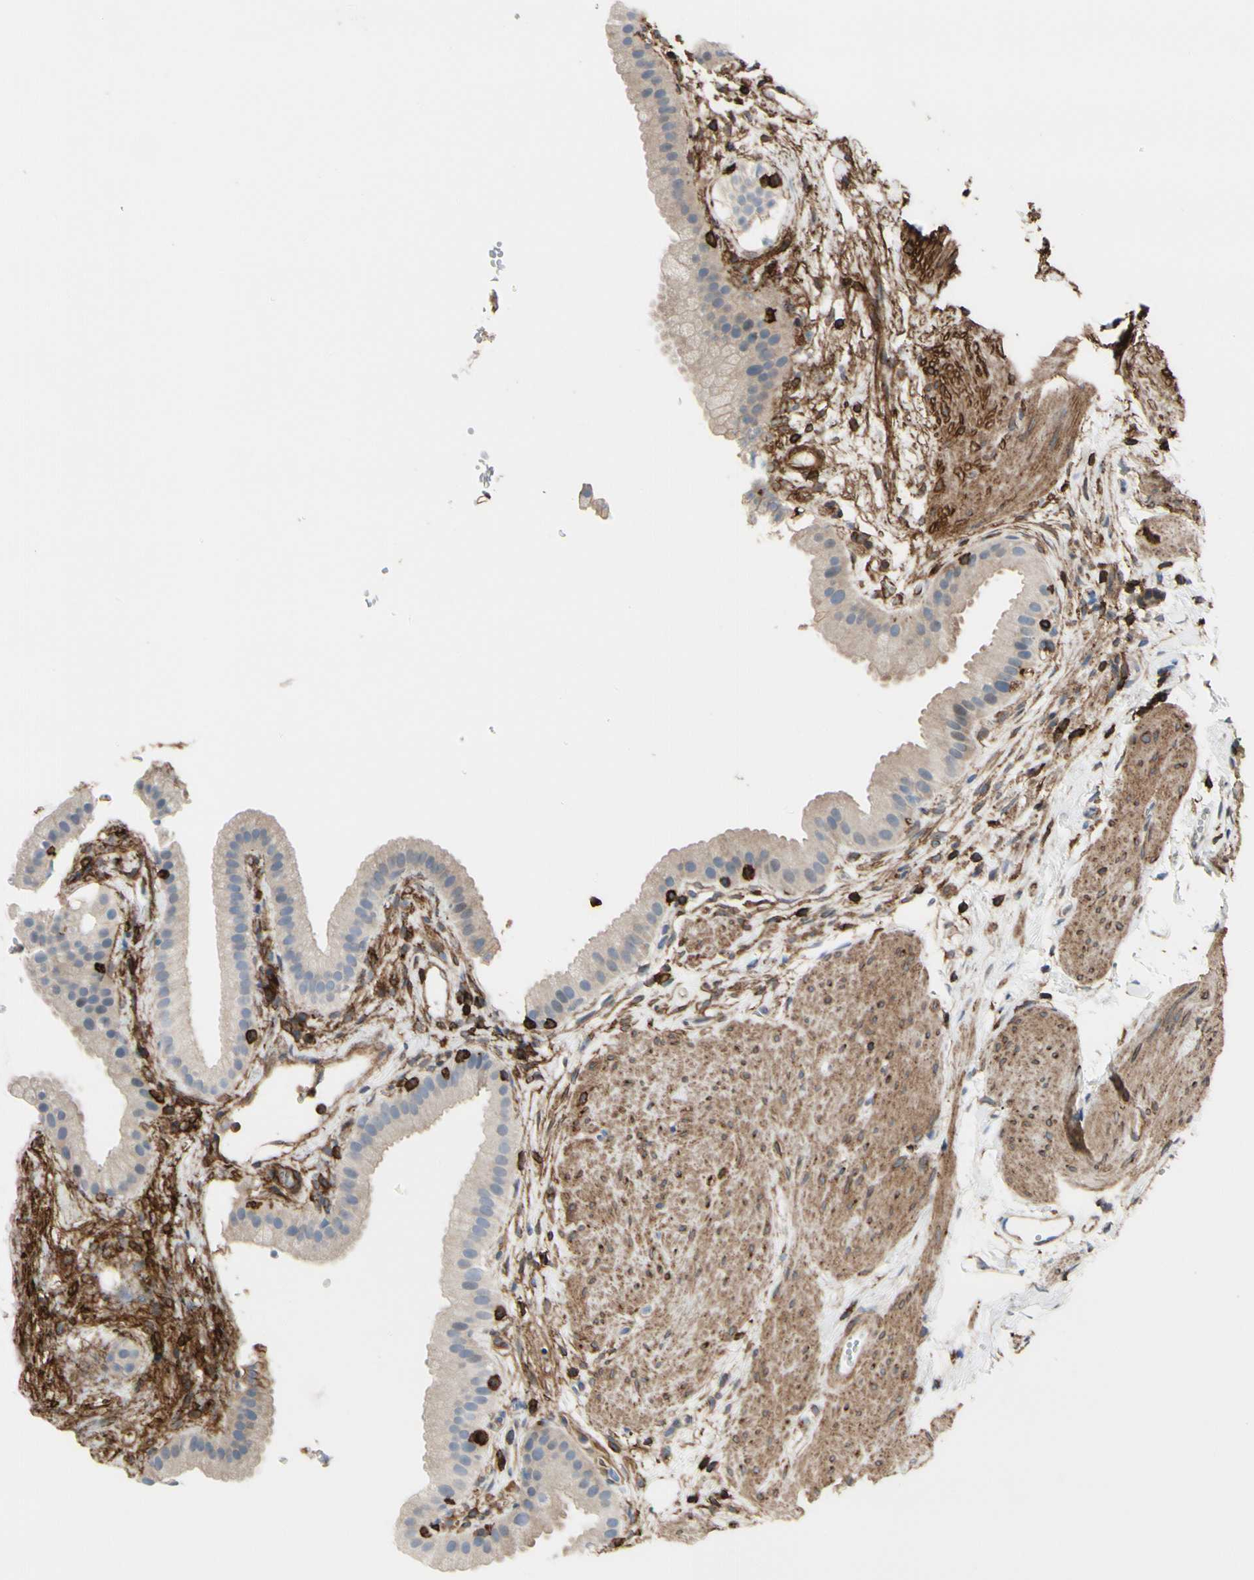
{"staining": {"intensity": "weak", "quantity": "<25%", "location": "cytoplasmic/membranous"}, "tissue": "gallbladder", "cell_type": "Glandular cells", "image_type": "normal", "snomed": [{"axis": "morphology", "description": "Normal tissue, NOS"}, {"axis": "topography", "description": "Gallbladder"}], "caption": "Immunohistochemistry (IHC) of unremarkable gallbladder shows no staining in glandular cells.", "gene": "ANXA6", "patient": {"sex": "female", "age": 64}}